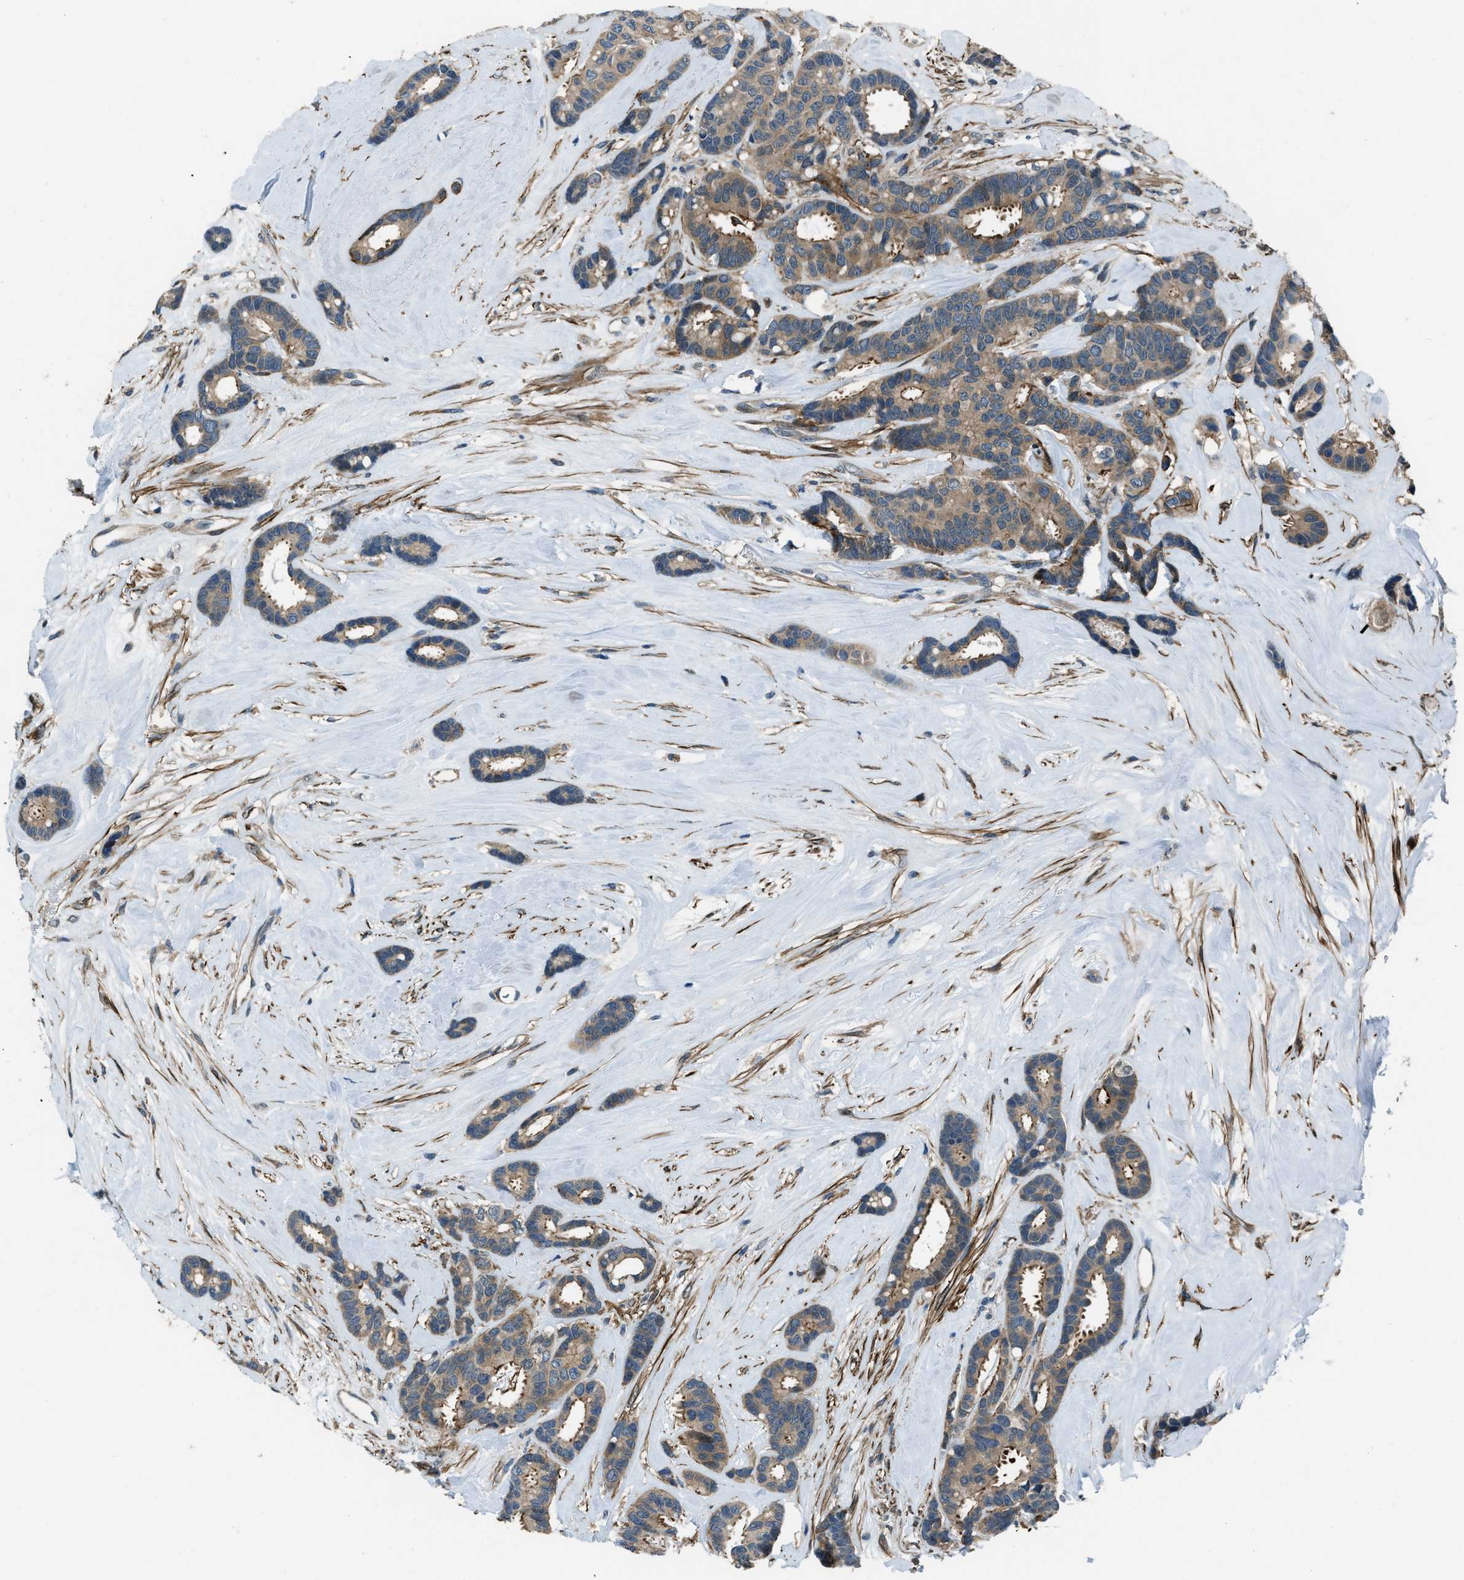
{"staining": {"intensity": "moderate", "quantity": ">75%", "location": "cytoplasmic/membranous"}, "tissue": "breast cancer", "cell_type": "Tumor cells", "image_type": "cancer", "snomed": [{"axis": "morphology", "description": "Duct carcinoma"}, {"axis": "topography", "description": "Breast"}], "caption": "This is an image of immunohistochemistry staining of breast cancer, which shows moderate staining in the cytoplasmic/membranous of tumor cells.", "gene": "NUDCD3", "patient": {"sex": "female", "age": 87}}